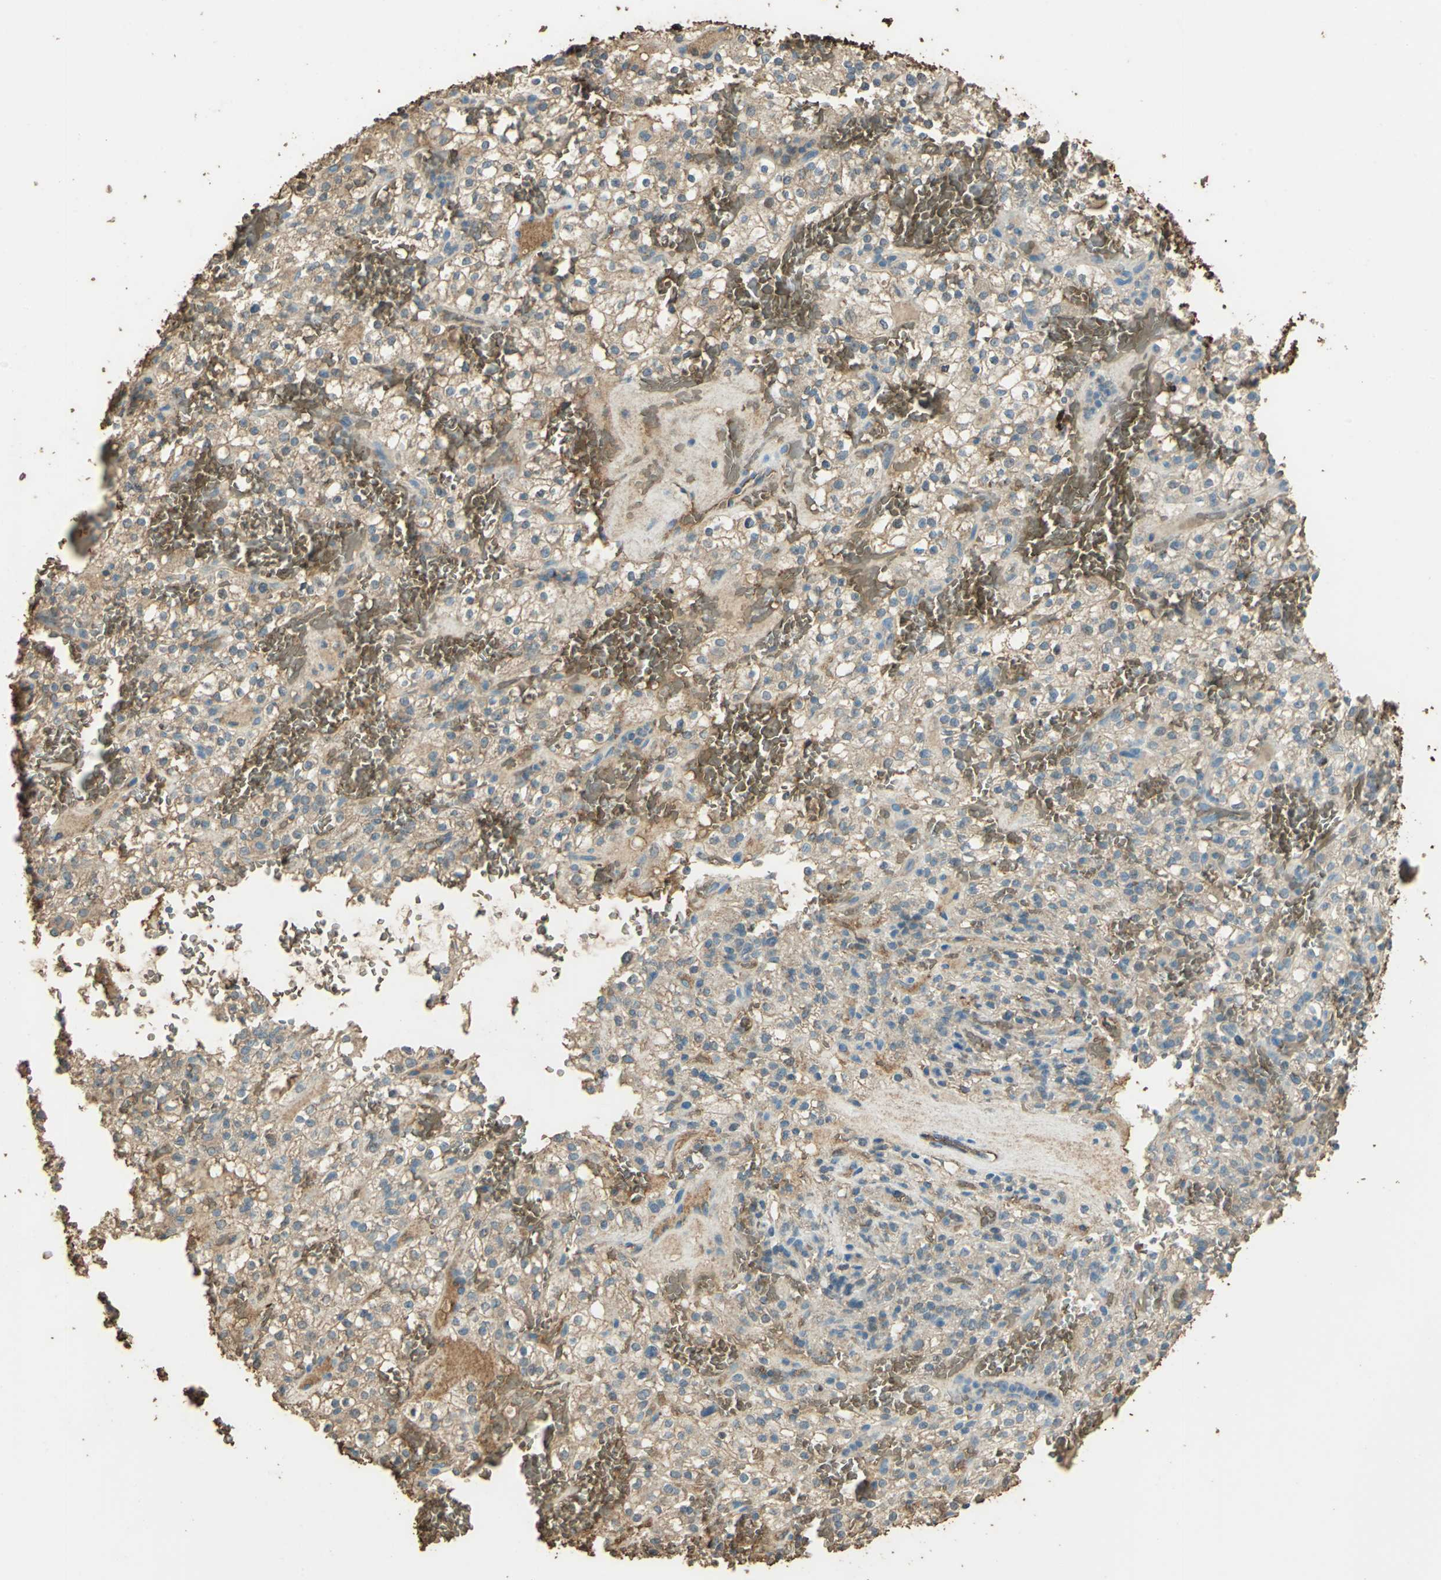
{"staining": {"intensity": "weak", "quantity": ">75%", "location": "cytoplasmic/membranous"}, "tissue": "renal cancer", "cell_type": "Tumor cells", "image_type": "cancer", "snomed": [{"axis": "morphology", "description": "Normal tissue, NOS"}, {"axis": "morphology", "description": "Adenocarcinoma, NOS"}, {"axis": "topography", "description": "Kidney"}], "caption": "Renal adenocarcinoma stained for a protein shows weak cytoplasmic/membranous positivity in tumor cells. (DAB (3,3'-diaminobenzidine) = brown stain, brightfield microscopy at high magnification).", "gene": "TRAPPC2", "patient": {"sex": "female", "age": 72}}